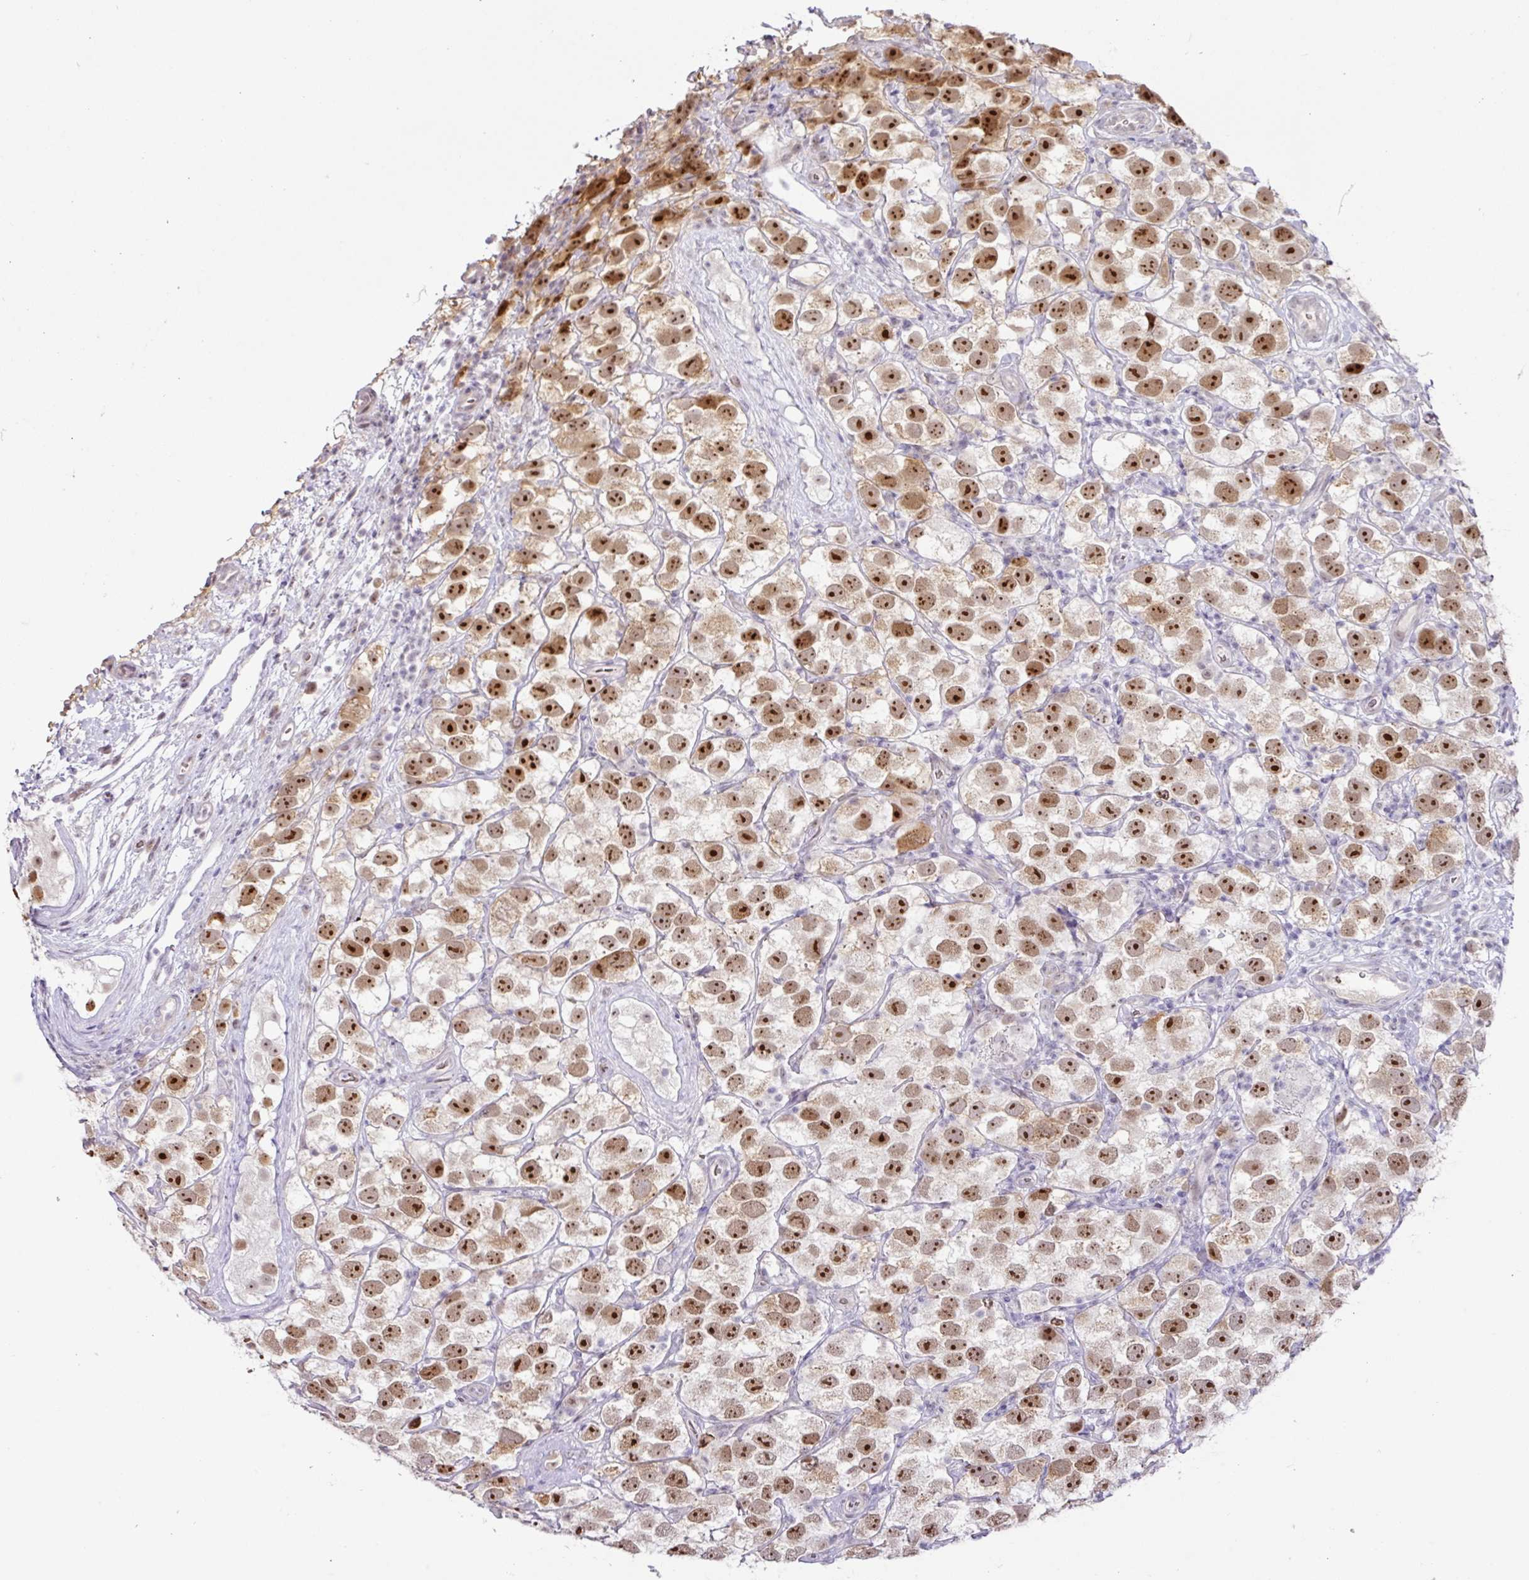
{"staining": {"intensity": "moderate", "quantity": ">75%", "location": "nuclear"}, "tissue": "testis cancer", "cell_type": "Tumor cells", "image_type": "cancer", "snomed": [{"axis": "morphology", "description": "Seminoma, NOS"}, {"axis": "topography", "description": "Testis"}], "caption": "The immunohistochemical stain shows moderate nuclear expression in tumor cells of testis cancer (seminoma) tissue.", "gene": "PARP2", "patient": {"sex": "male", "age": 26}}